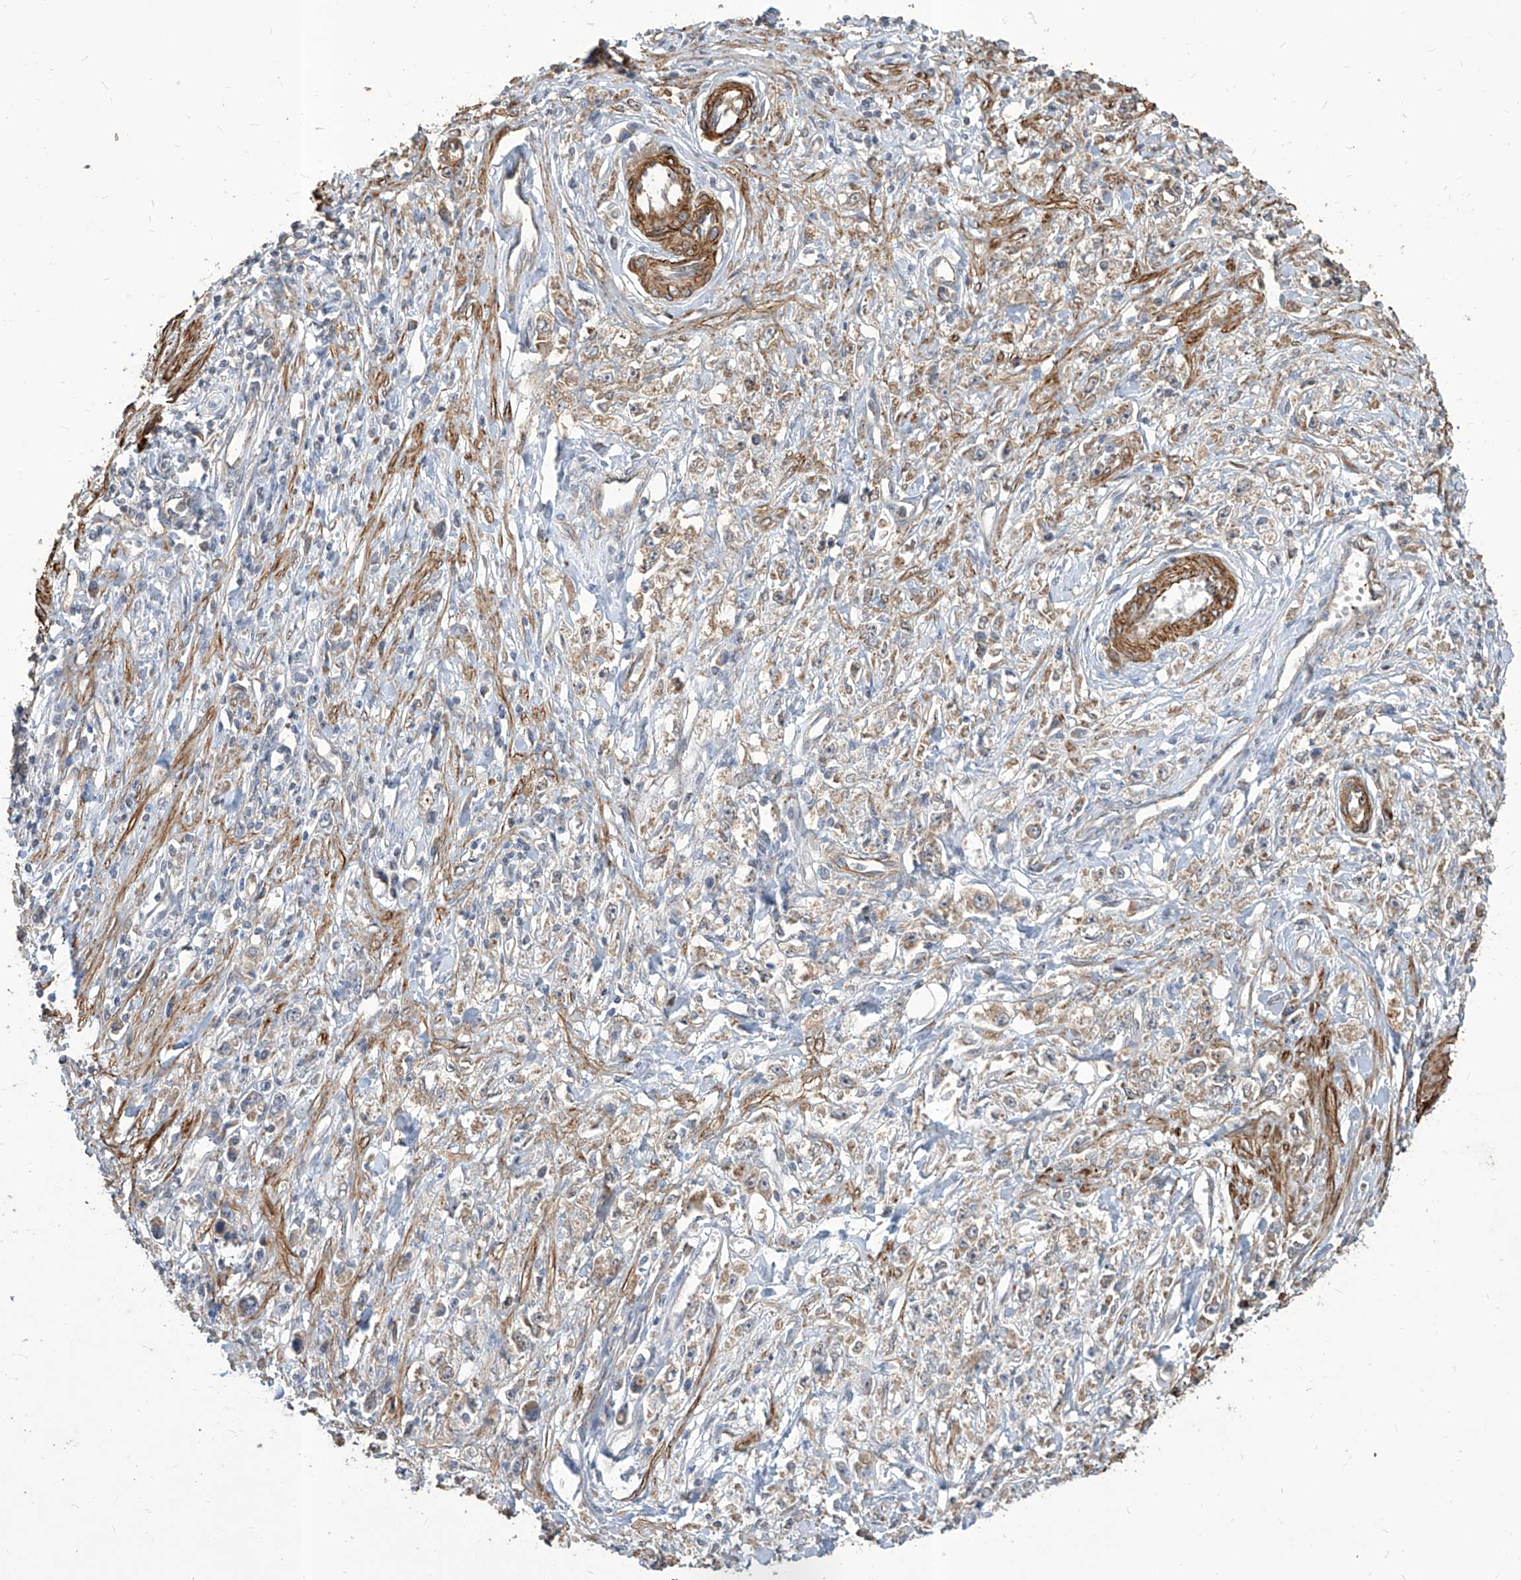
{"staining": {"intensity": "weak", "quantity": ">75%", "location": "cytoplasmic/membranous"}, "tissue": "stomach cancer", "cell_type": "Tumor cells", "image_type": "cancer", "snomed": [{"axis": "morphology", "description": "Adenocarcinoma, NOS"}, {"axis": "topography", "description": "Stomach"}], "caption": "Weak cytoplasmic/membranous protein staining is appreciated in about >75% of tumor cells in stomach cancer.", "gene": "FAM83B", "patient": {"sex": "female", "age": 59}}